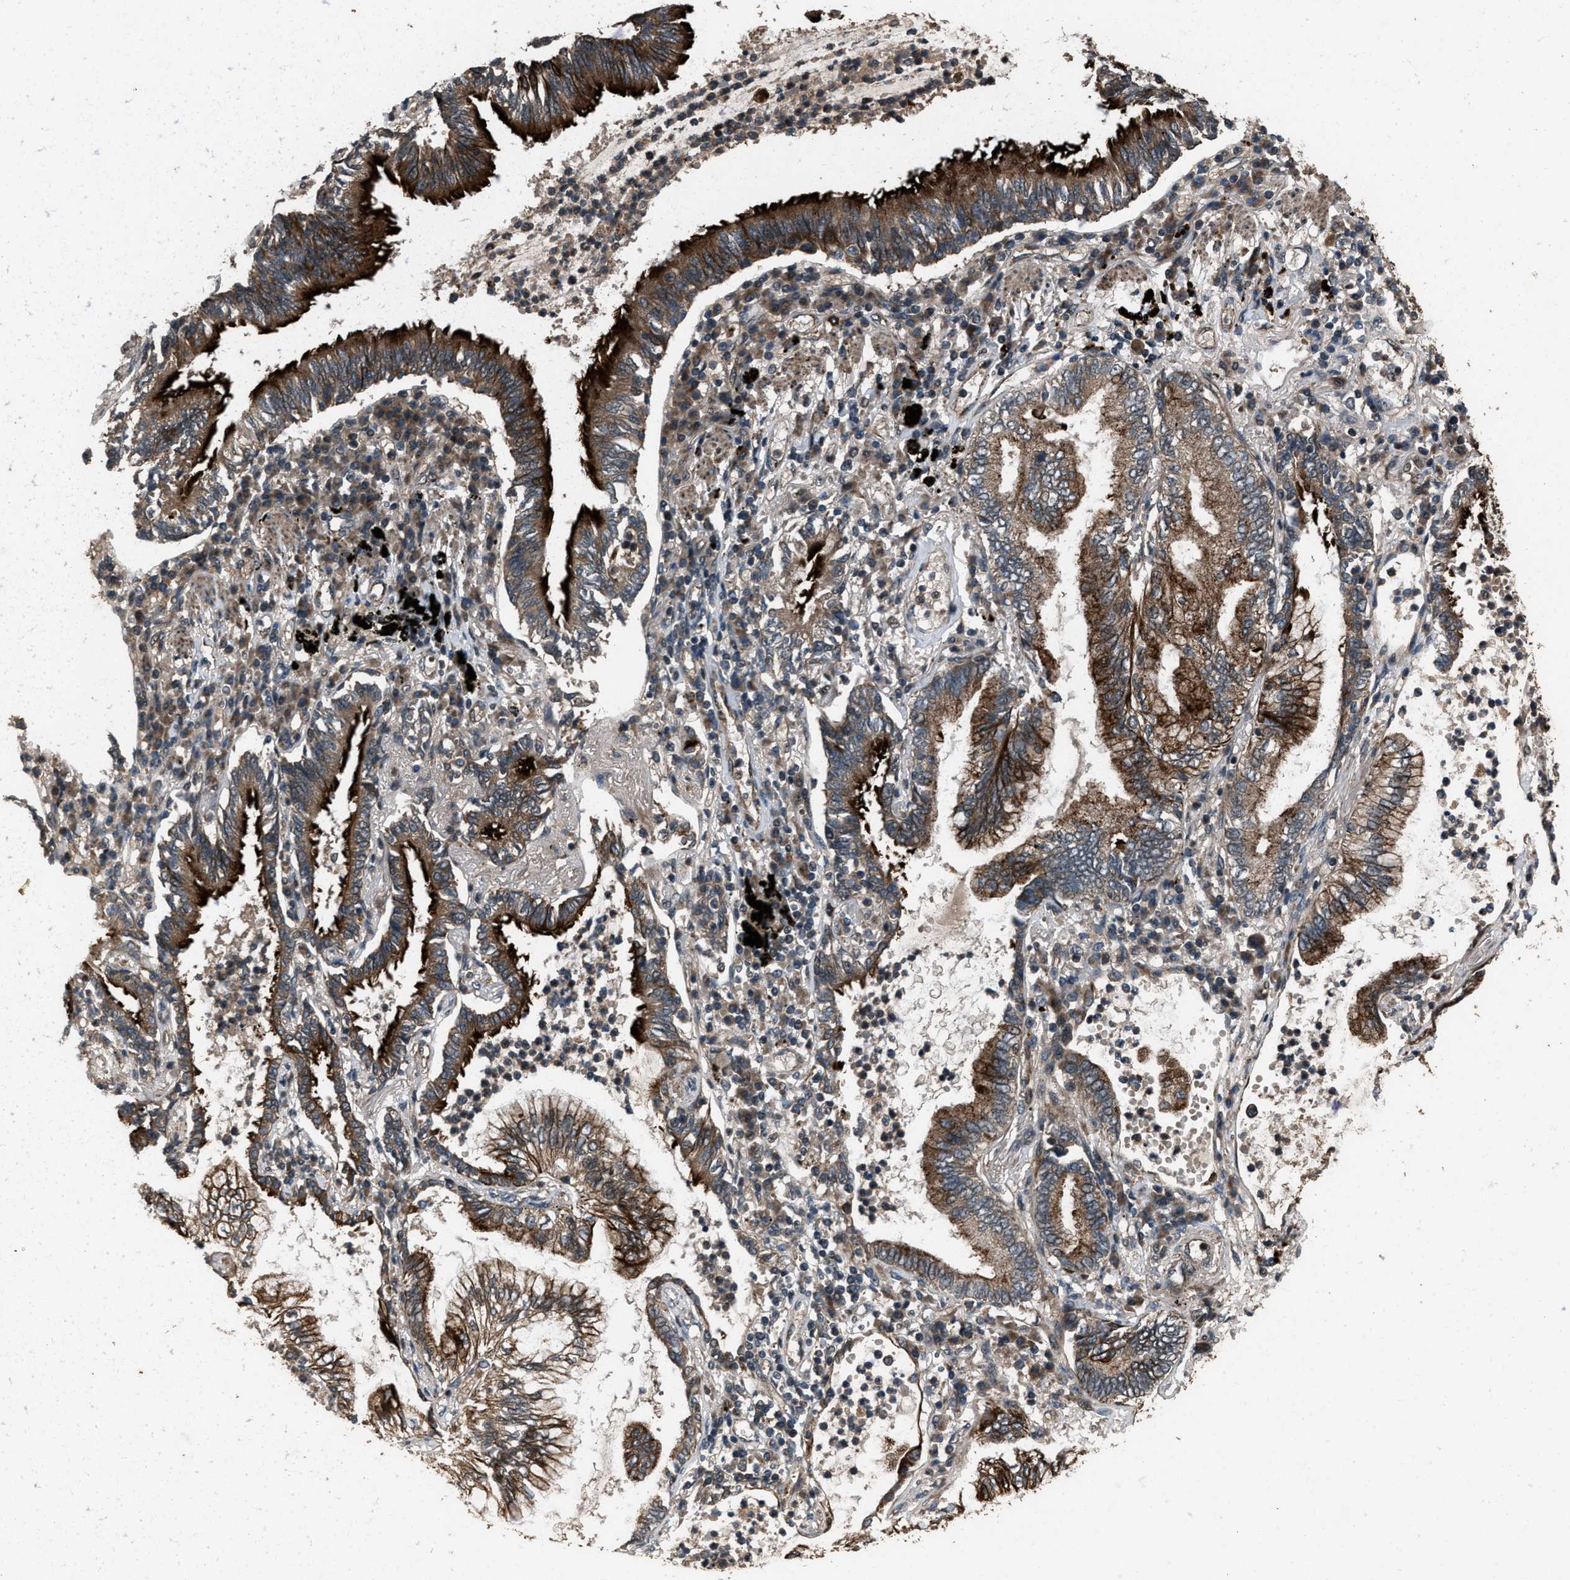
{"staining": {"intensity": "strong", "quantity": ">75%", "location": "cytoplasmic/membranous"}, "tissue": "lung cancer", "cell_type": "Tumor cells", "image_type": "cancer", "snomed": [{"axis": "morphology", "description": "Normal tissue, NOS"}, {"axis": "morphology", "description": "Adenocarcinoma, NOS"}, {"axis": "topography", "description": "Bronchus"}, {"axis": "topography", "description": "Lung"}], "caption": "An immunohistochemistry image of tumor tissue is shown. Protein staining in brown highlights strong cytoplasmic/membranous positivity in lung cancer within tumor cells. (IHC, brightfield microscopy, high magnification).", "gene": "IRAK4", "patient": {"sex": "female", "age": 70}}